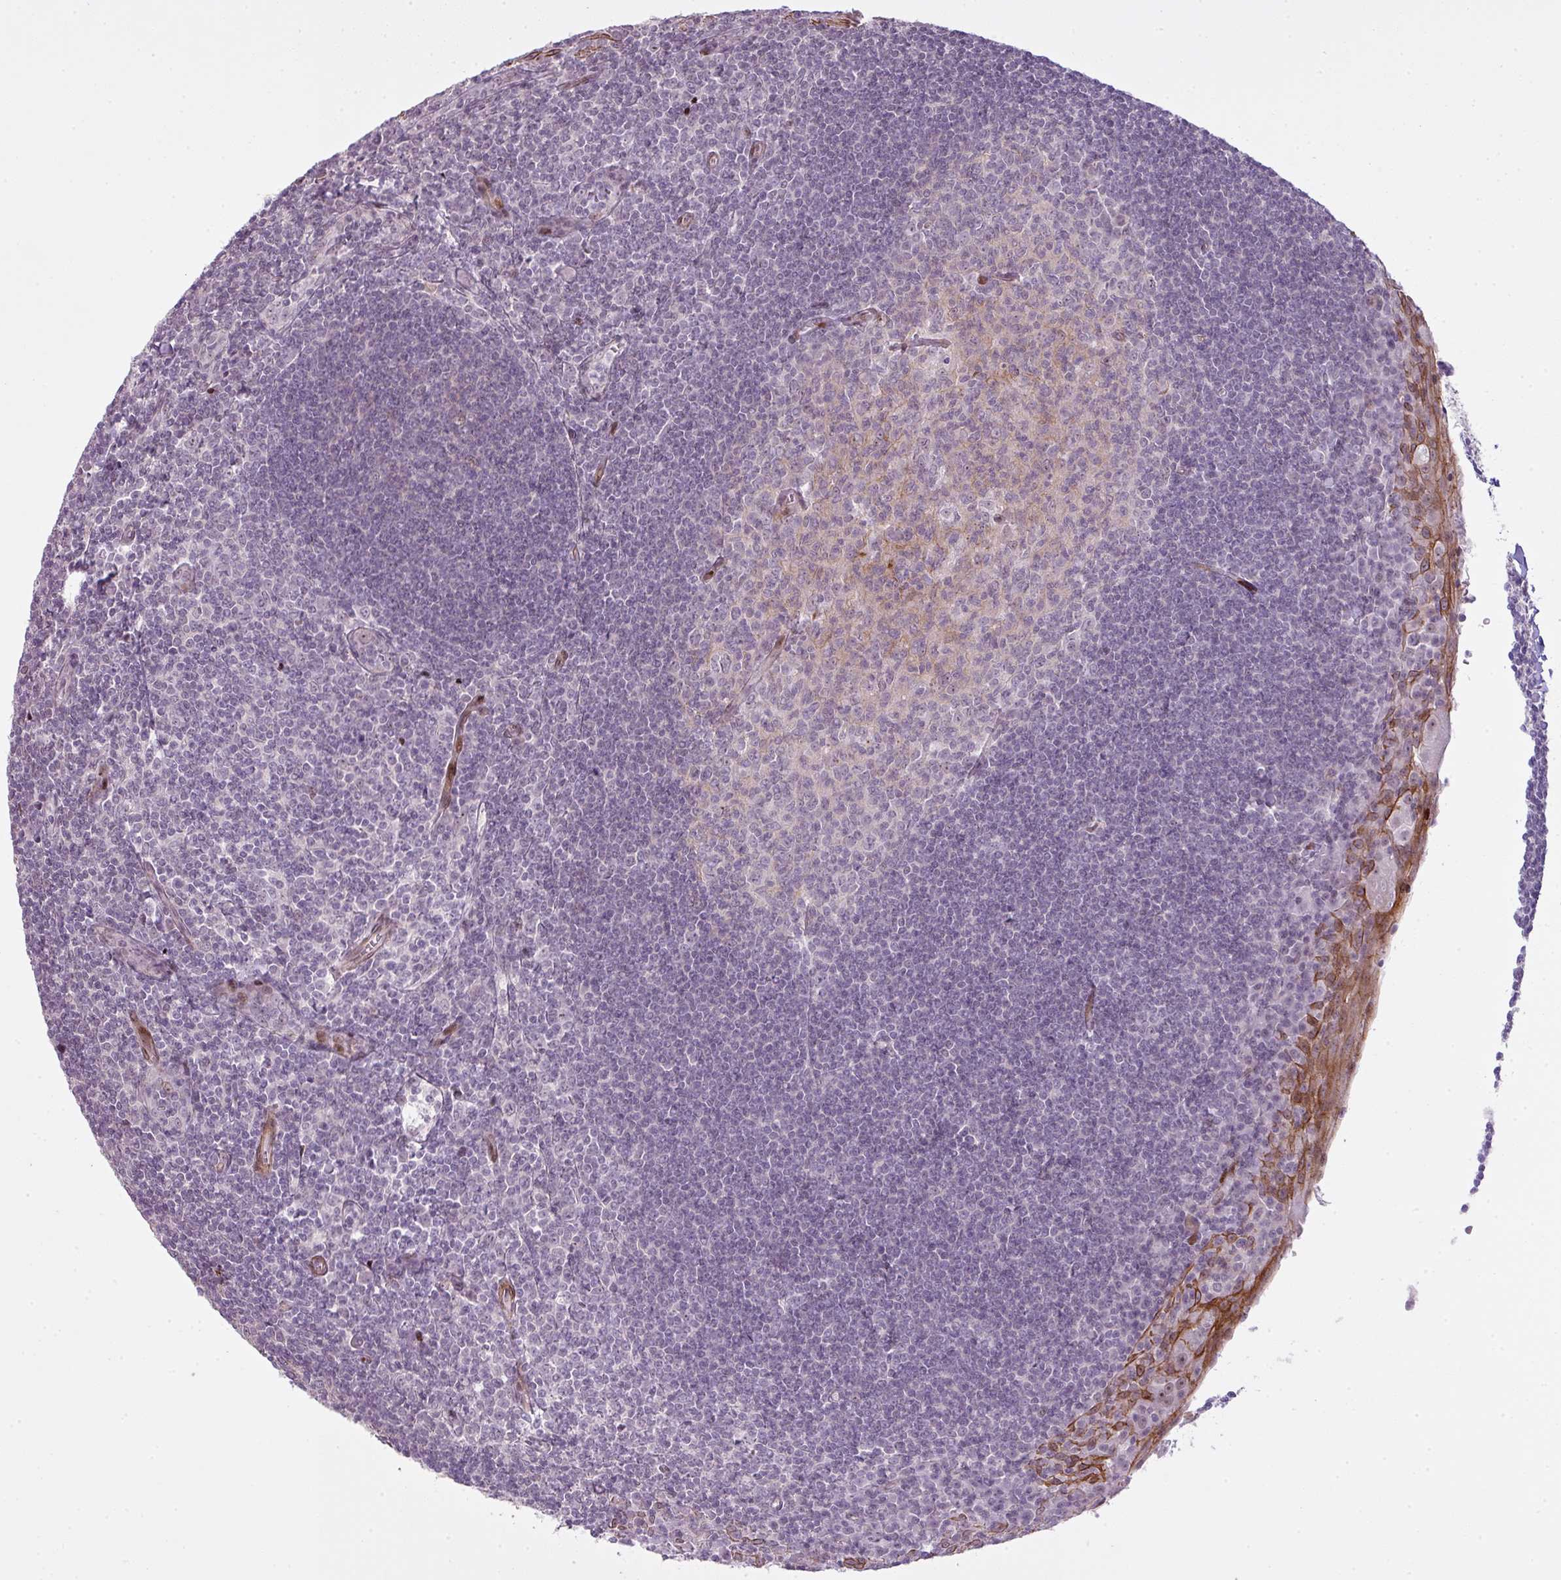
{"staining": {"intensity": "weak", "quantity": "25%-75%", "location": "cytoplasmic/membranous"}, "tissue": "tonsil", "cell_type": "Germinal center cells", "image_type": "normal", "snomed": [{"axis": "morphology", "description": "Normal tissue, NOS"}, {"axis": "topography", "description": "Tonsil"}], "caption": "IHC of unremarkable human tonsil shows low levels of weak cytoplasmic/membranous expression in approximately 25%-75% of germinal center cells. (DAB (3,3'-diaminobenzidine) IHC, brown staining for protein, blue staining for nuclei).", "gene": "ZNF688", "patient": {"sex": "male", "age": 27}}